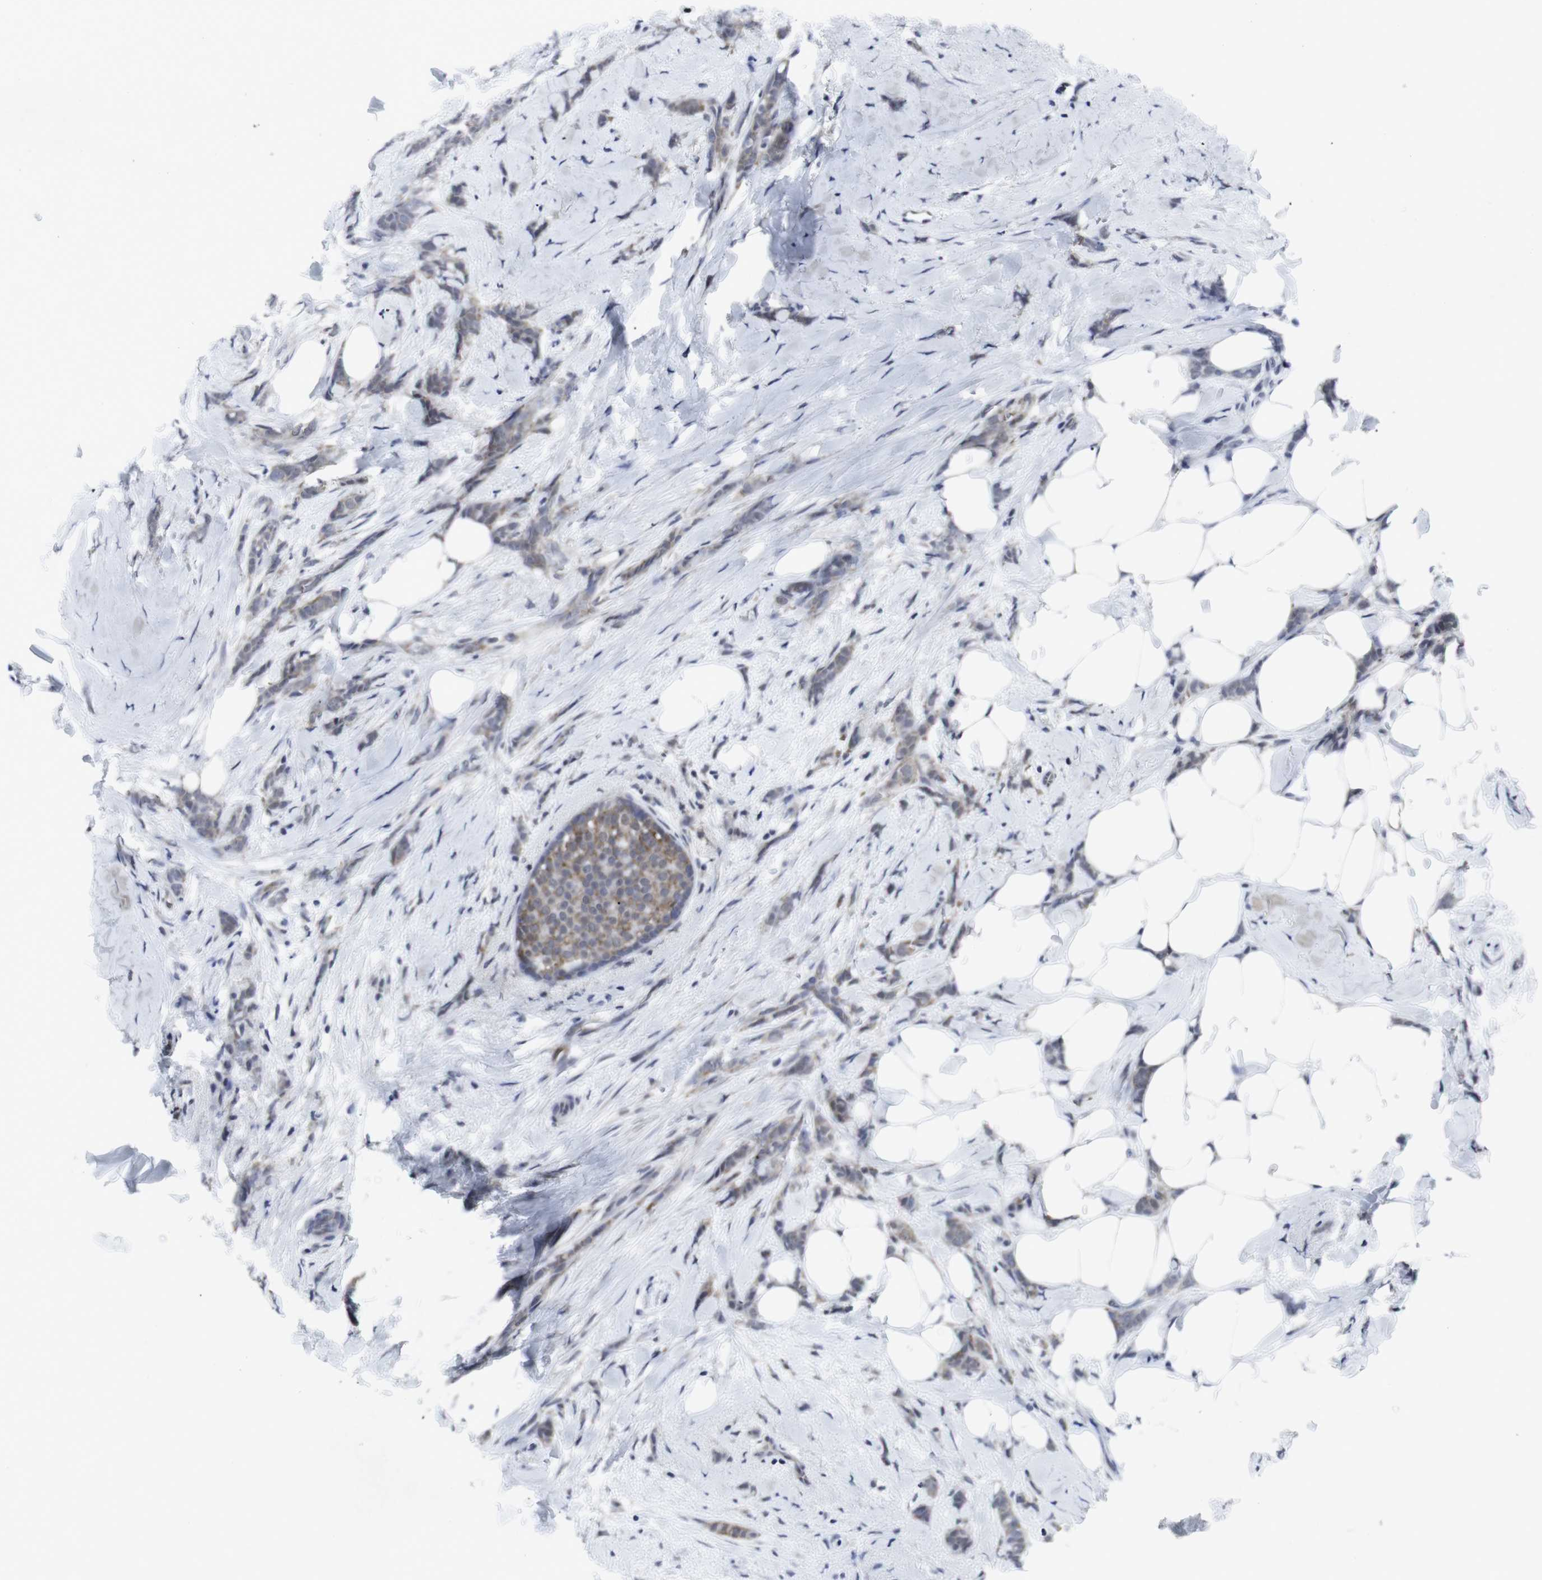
{"staining": {"intensity": "weak", "quantity": ">75%", "location": "cytoplasmic/membranous"}, "tissue": "breast cancer", "cell_type": "Tumor cells", "image_type": "cancer", "snomed": [{"axis": "morphology", "description": "Lobular carcinoma, in situ"}, {"axis": "morphology", "description": "Lobular carcinoma"}, {"axis": "topography", "description": "Breast"}], "caption": "Protein staining shows weak cytoplasmic/membranous expression in approximately >75% of tumor cells in lobular carcinoma (breast).", "gene": "GEMIN2", "patient": {"sex": "female", "age": 41}}